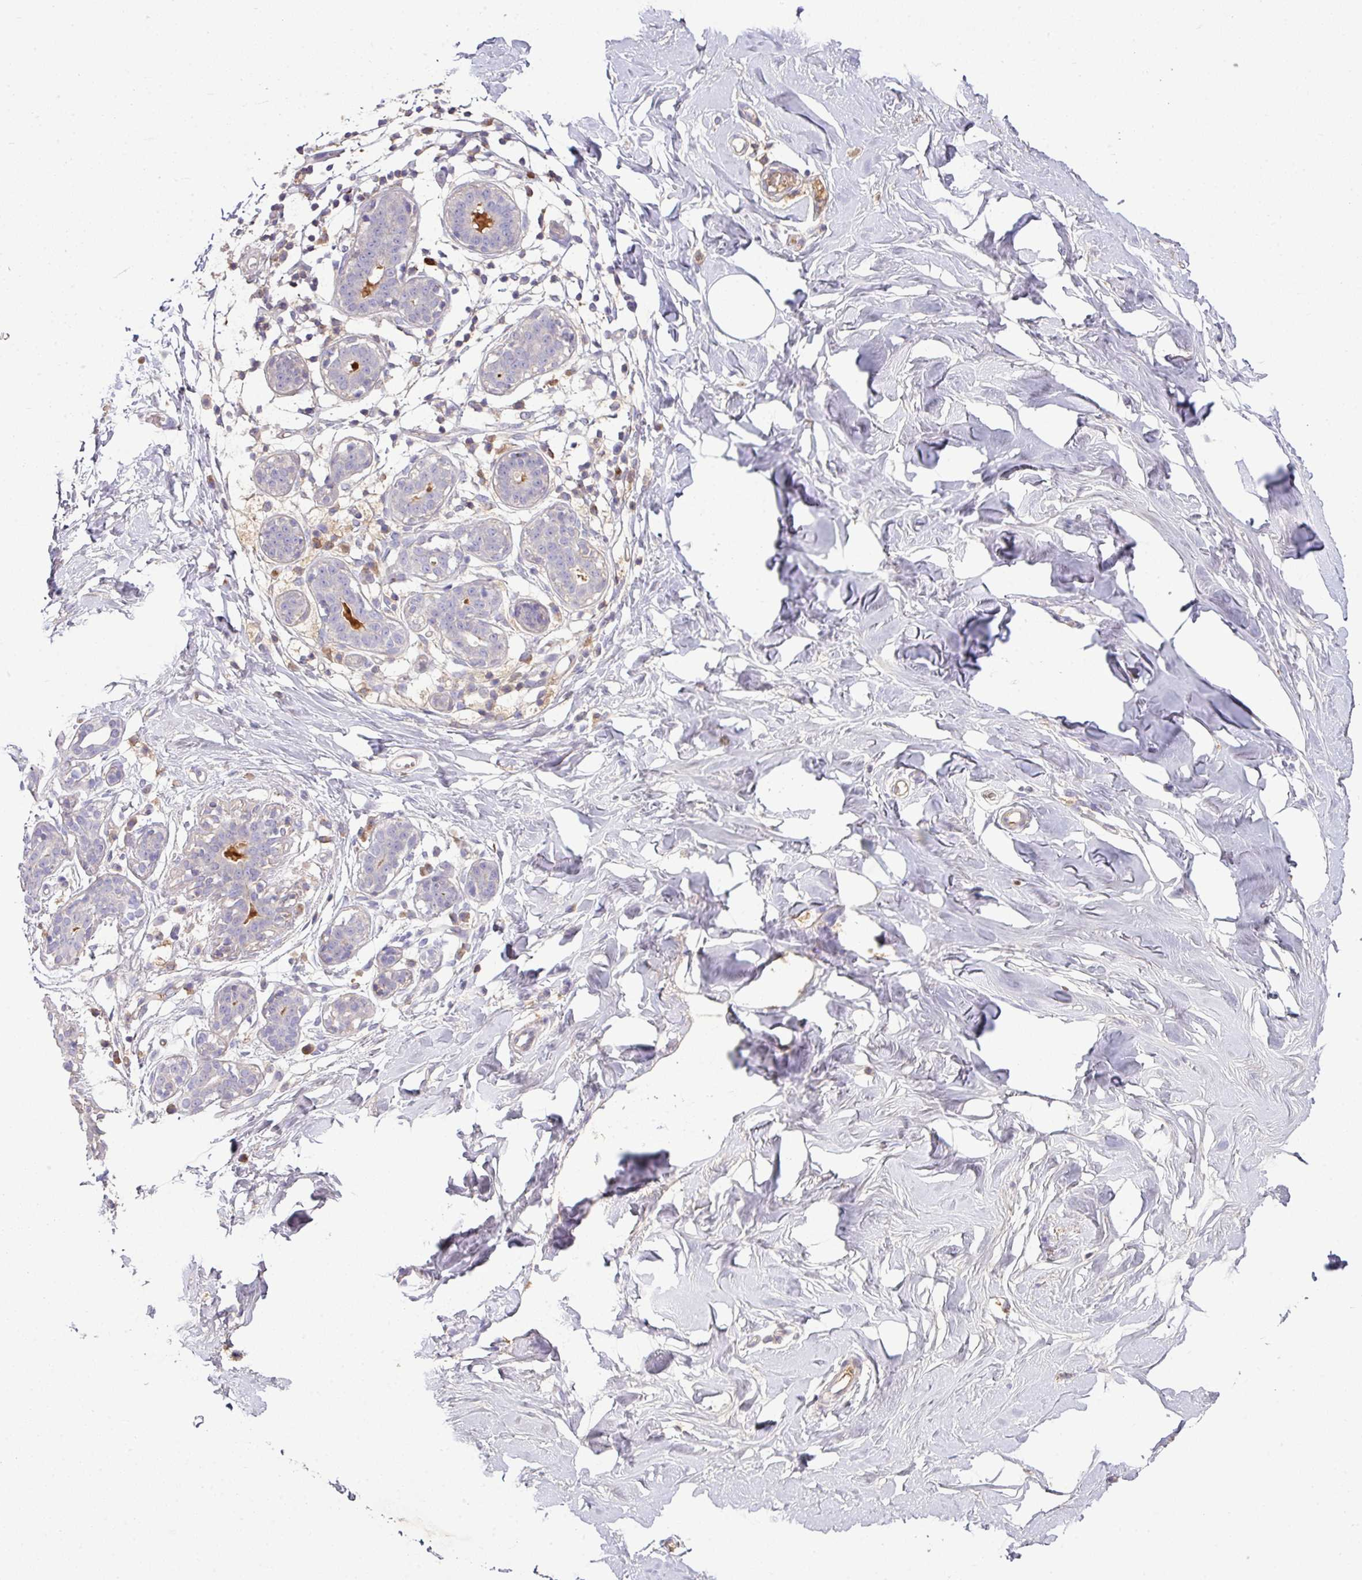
{"staining": {"intensity": "negative", "quantity": "none", "location": "none"}, "tissue": "breast", "cell_type": "Adipocytes", "image_type": "normal", "snomed": [{"axis": "morphology", "description": "Normal tissue, NOS"}, {"axis": "topography", "description": "Breast"}], "caption": "Histopathology image shows no significant protein positivity in adipocytes of normal breast. The staining is performed using DAB brown chromogen with nuclei counter-stained in using hematoxylin.", "gene": "SLAMF6", "patient": {"sex": "female", "age": 27}}